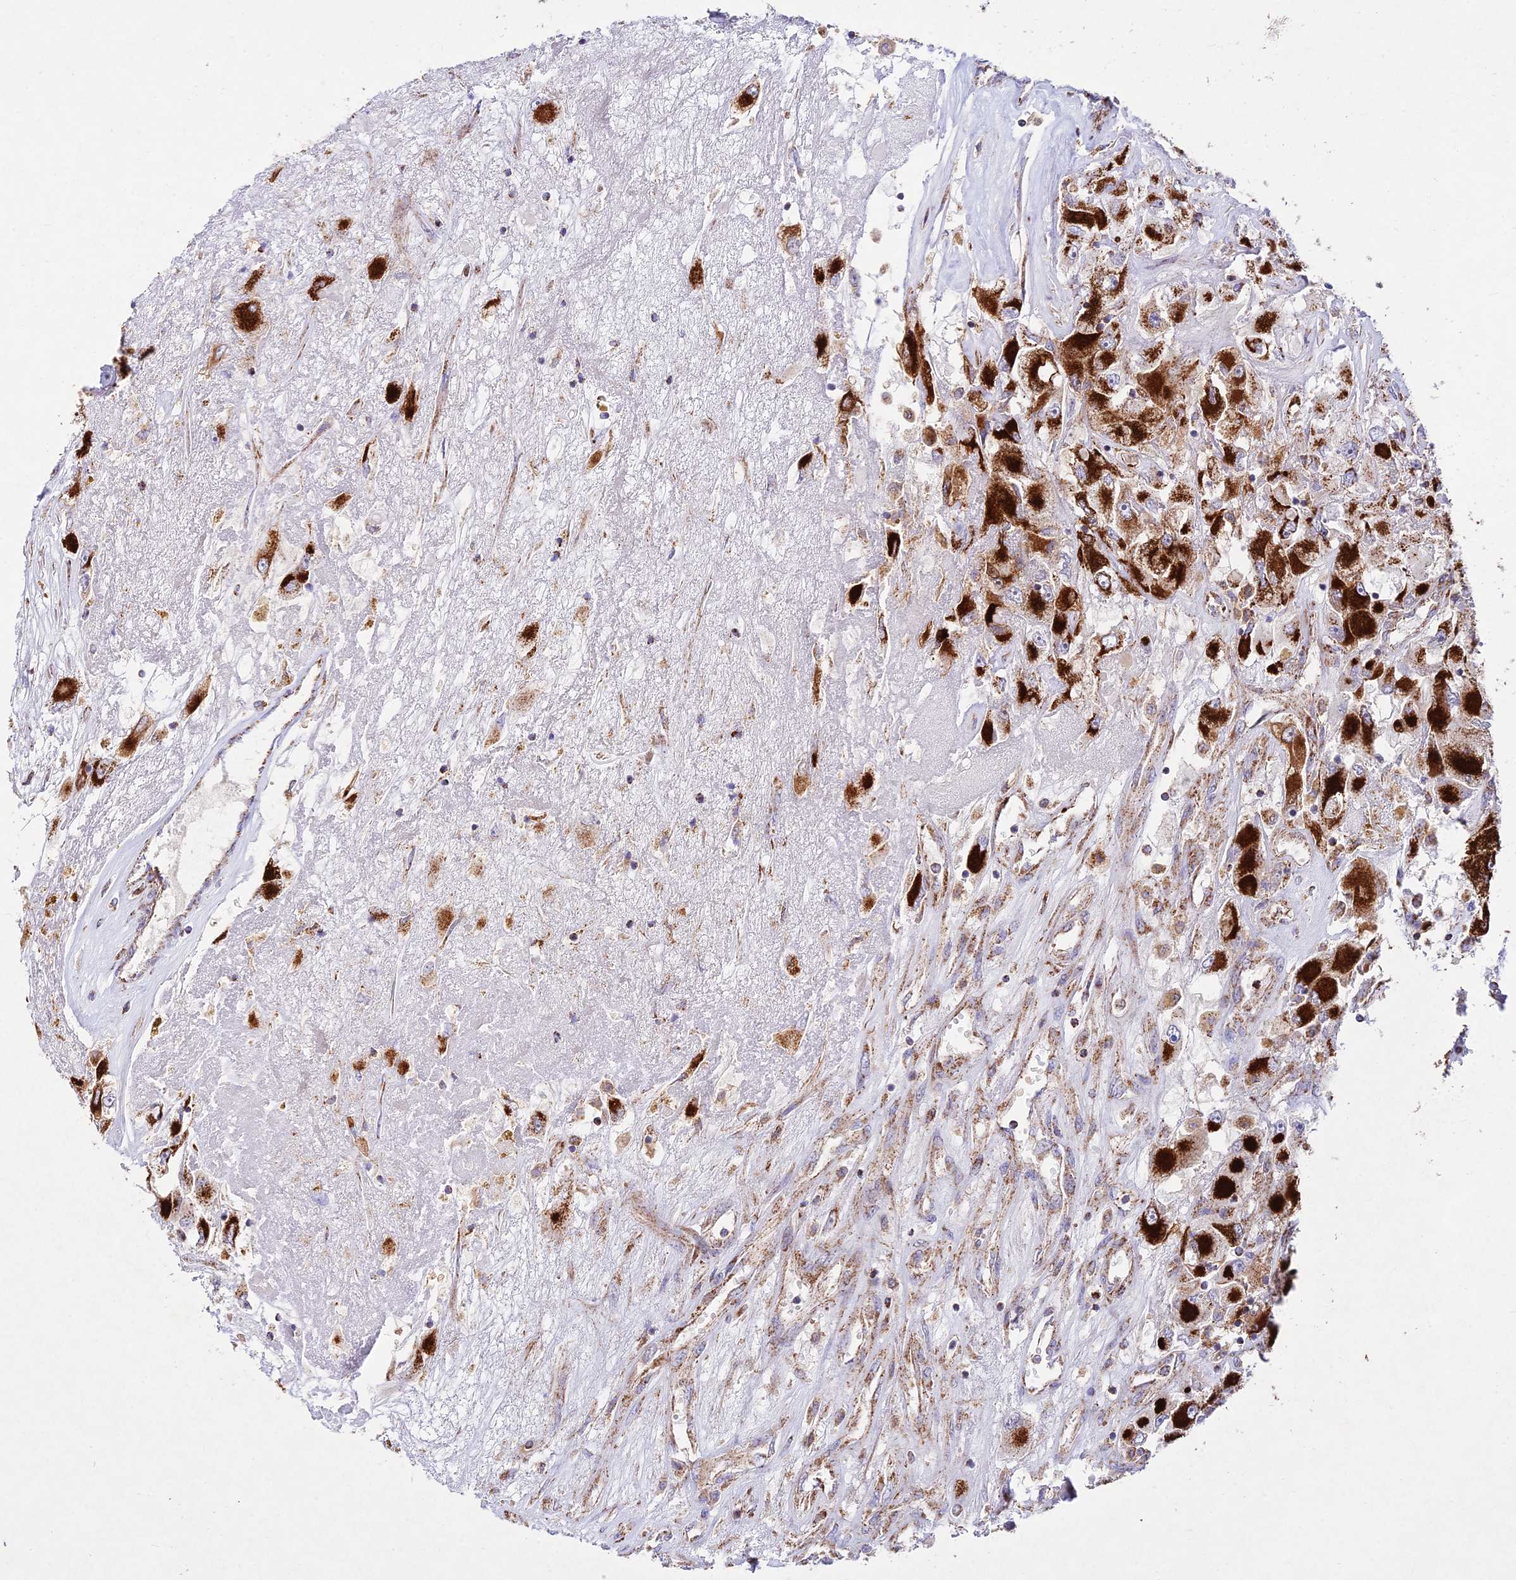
{"staining": {"intensity": "strong", "quantity": ">75%", "location": "cytoplasmic/membranous"}, "tissue": "renal cancer", "cell_type": "Tumor cells", "image_type": "cancer", "snomed": [{"axis": "morphology", "description": "Adenocarcinoma, NOS"}, {"axis": "topography", "description": "Kidney"}], "caption": "This image shows renal adenocarcinoma stained with immunohistochemistry (IHC) to label a protein in brown. The cytoplasmic/membranous of tumor cells show strong positivity for the protein. Nuclei are counter-stained blue.", "gene": "KHDC3L", "patient": {"sex": "female", "age": 52}}